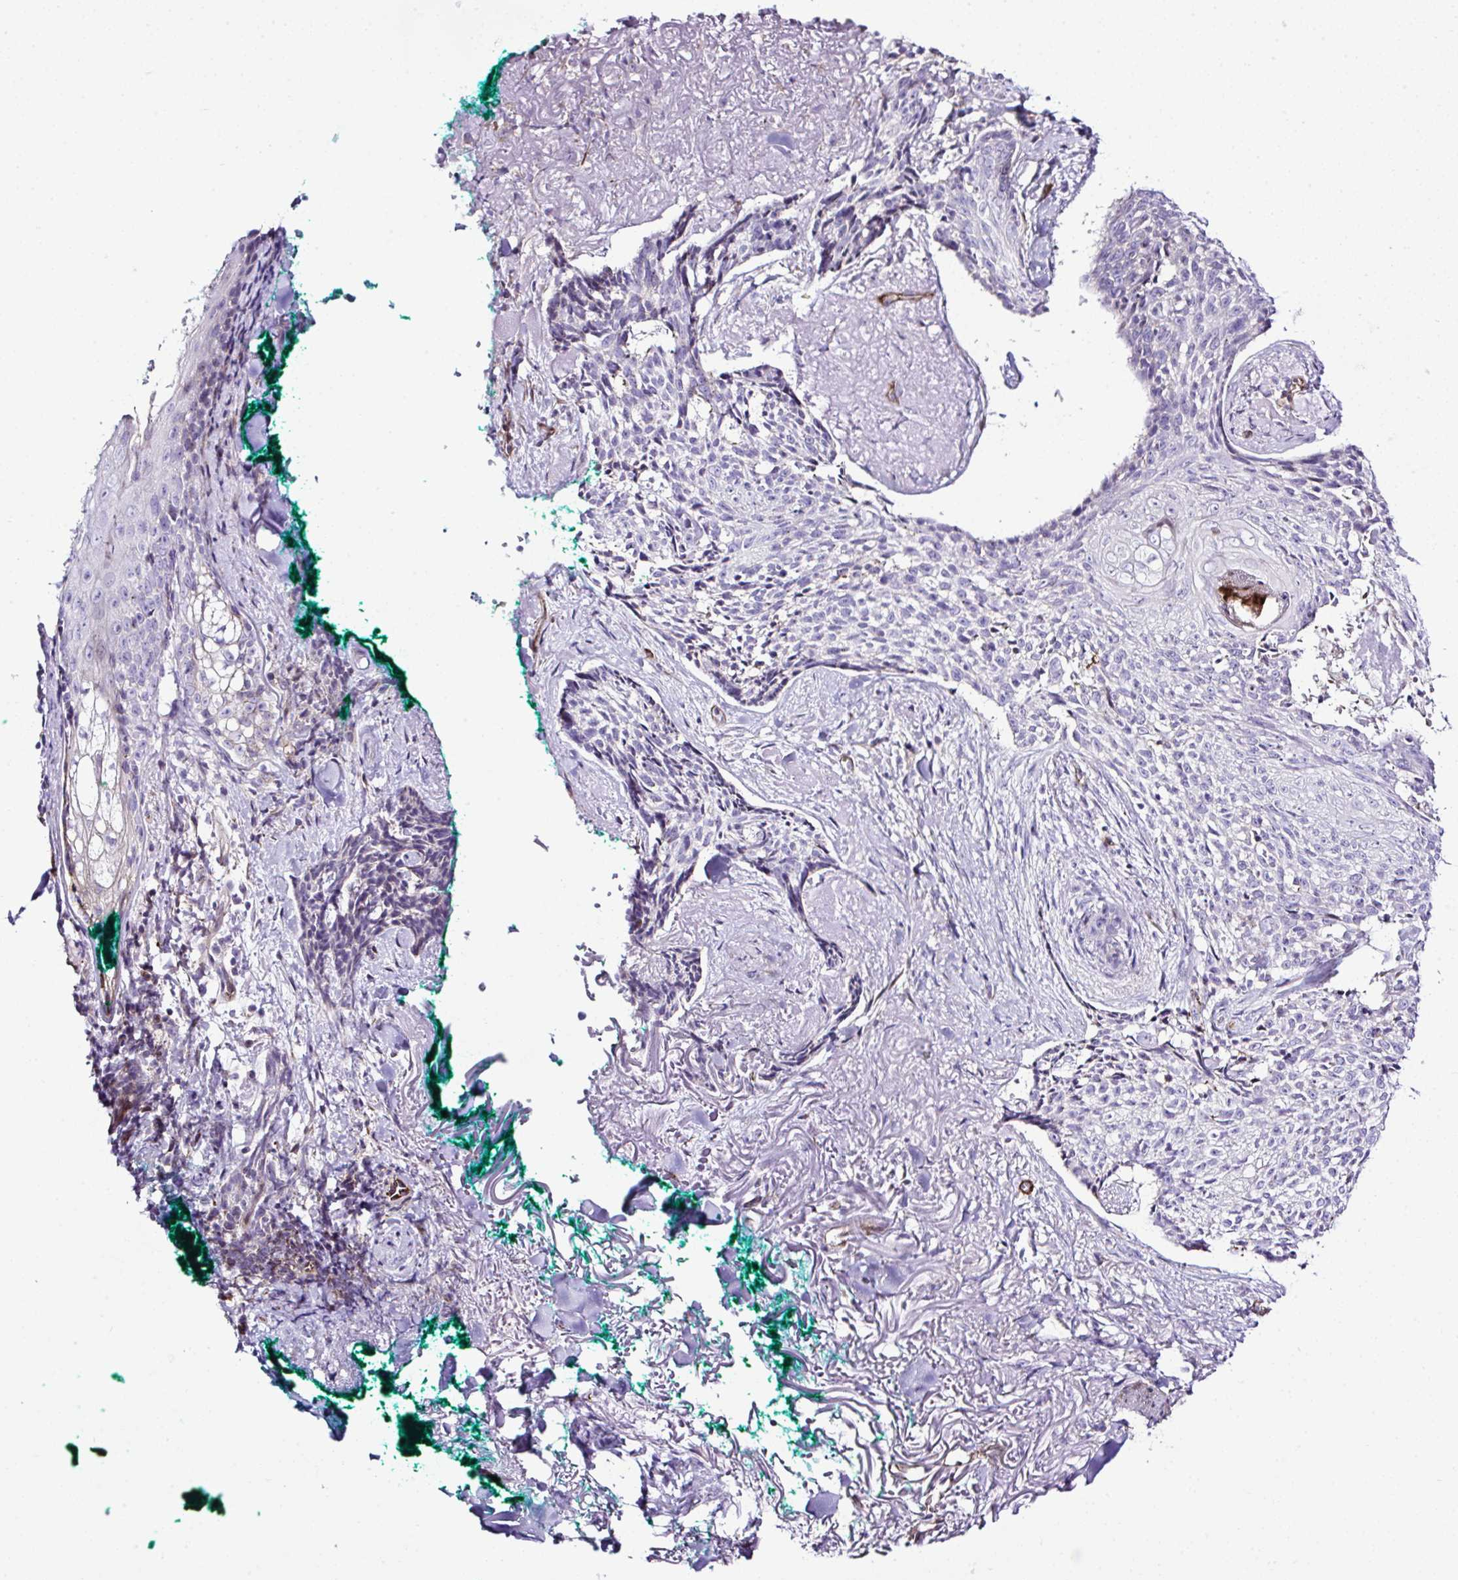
{"staining": {"intensity": "negative", "quantity": "none", "location": "none"}, "tissue": "skin cancer", "cell_type": "Tumor cells", "image_type": "cancer", "snomed": [{"axis": "morphology", "description": "Basal cell carcinoma"}, {"axis": "topography", "description": "Skin"}, {"axis": "topography", "description": "Skin of face"}], "caption": "IHC micrograph of neoplastic tissue: human skin basal cell carcinoma stained with DAB displays no significant protein positivity in tumor cells.", "gene": "FBXO34", "patient": {"sex": "female", "age": 95}}